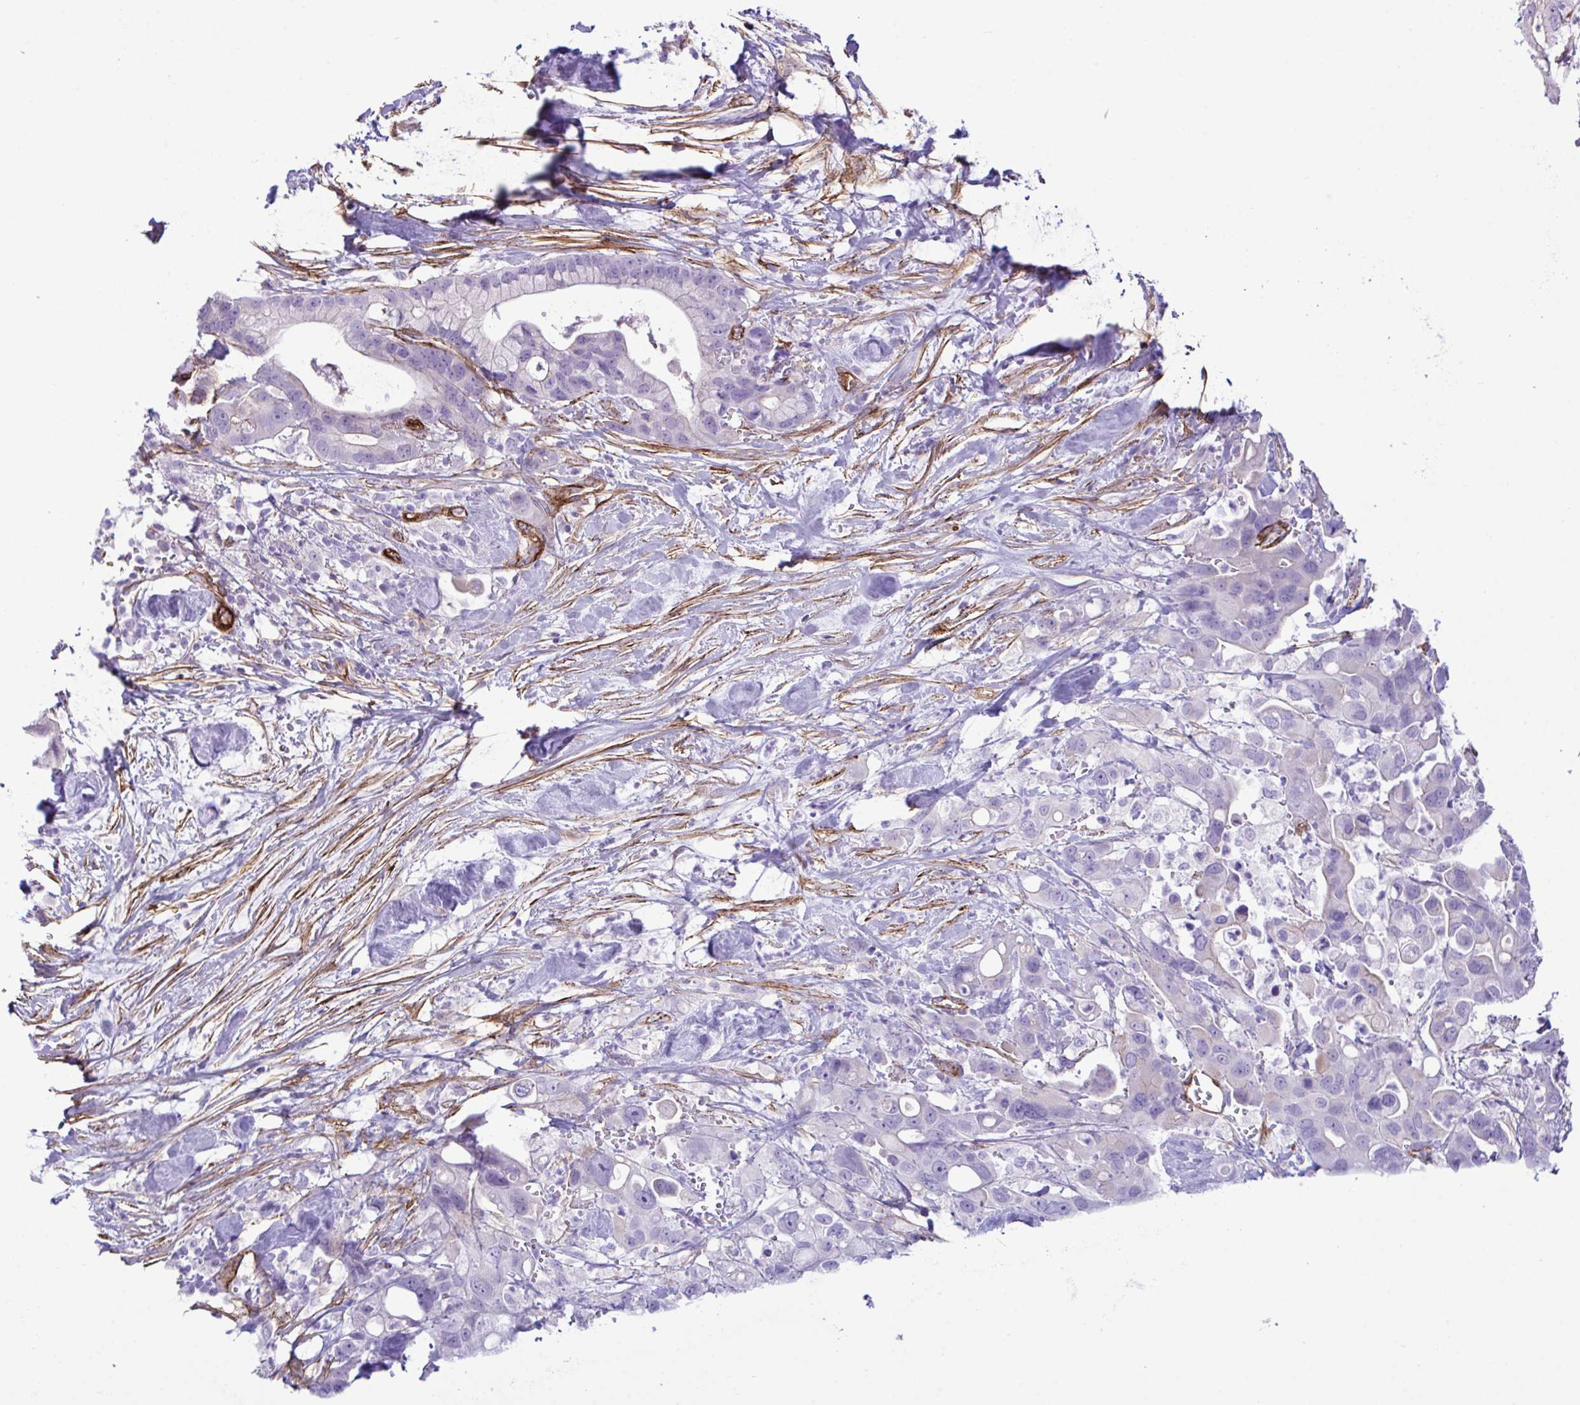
{"staining": {"intensity": "negative", "quantity": "none", "location": "none"}, "tissue": "pancreatic cancer", "cell_type": "Tumor cells", "image_type": "cancer", "snomed": [{"axis": "morphology", "description": "Adenocarcinoma, NOS"}, {"axis": "topography", "description": "Pancreas"}], "caption": "High magnification brightfield microscopy of adenocarcinoma (pancreatic) stained with DAB (brown) and counterstained with hematoxylin (blue): tumor cells show no significant positivity. (Immunohistochemistry (ihc), brightfield microscopy, high magnification).", "gene": "SYNPO2L", "patient": {"sex": "male", "age": 68}}